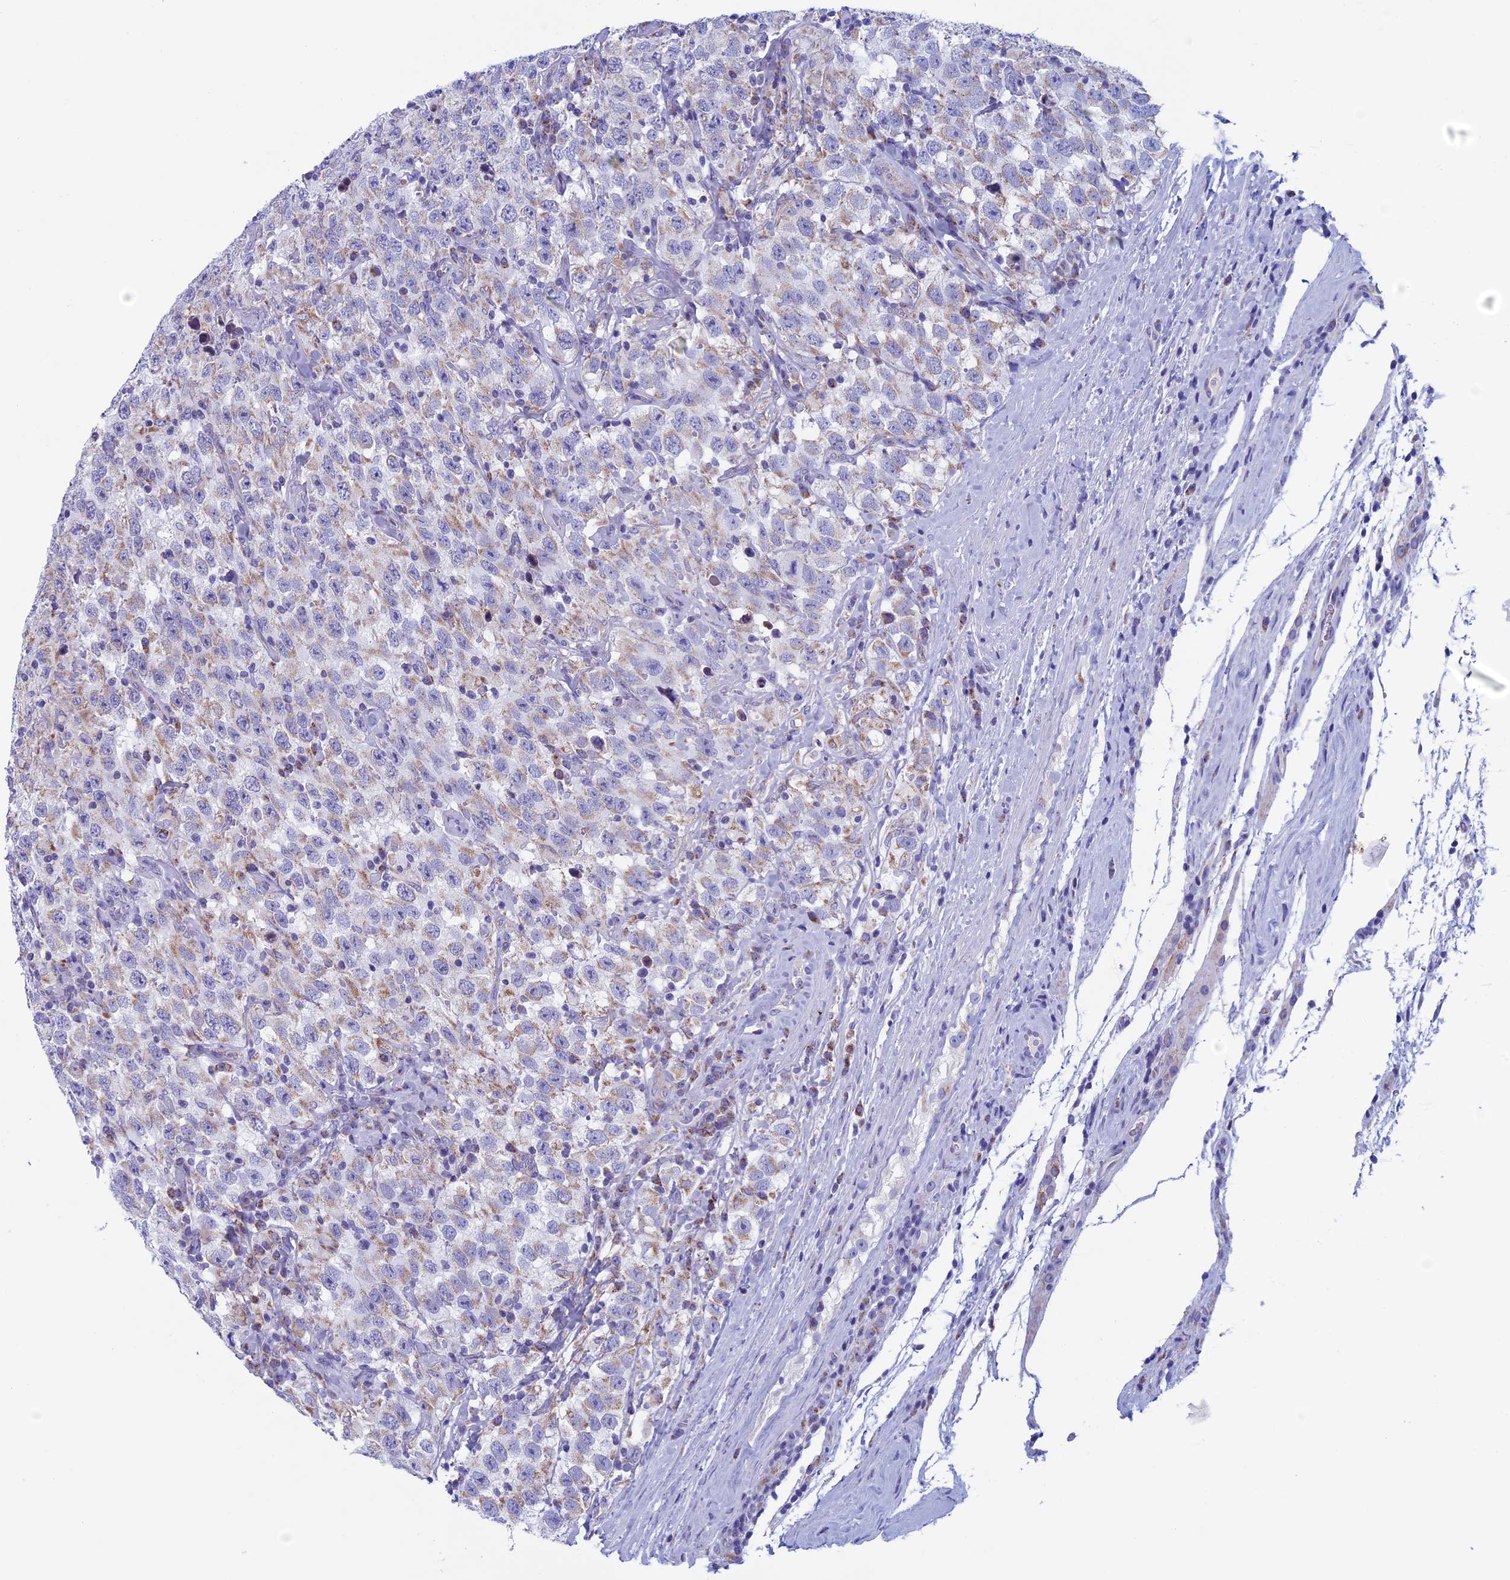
{"staining": {"intensity": "weak", "quantity": "<25%", "location": "cytoplasmic/membranous"}, "tissue": "testis cancer", "cell_type": "Tumor cells", "image_type": "cancer", "snomed": [{"axis": "morphology", "description": "Seminoma, NOS"}, {"axis": "topography", "description": "Testis"}], "caption": "DAB immunohistochemical staining of human testis seminoma demonstrates no significant positivity in tumor cells.", "gene": "NDUFB9", "patient": {"sex": "male", "age": 41}}